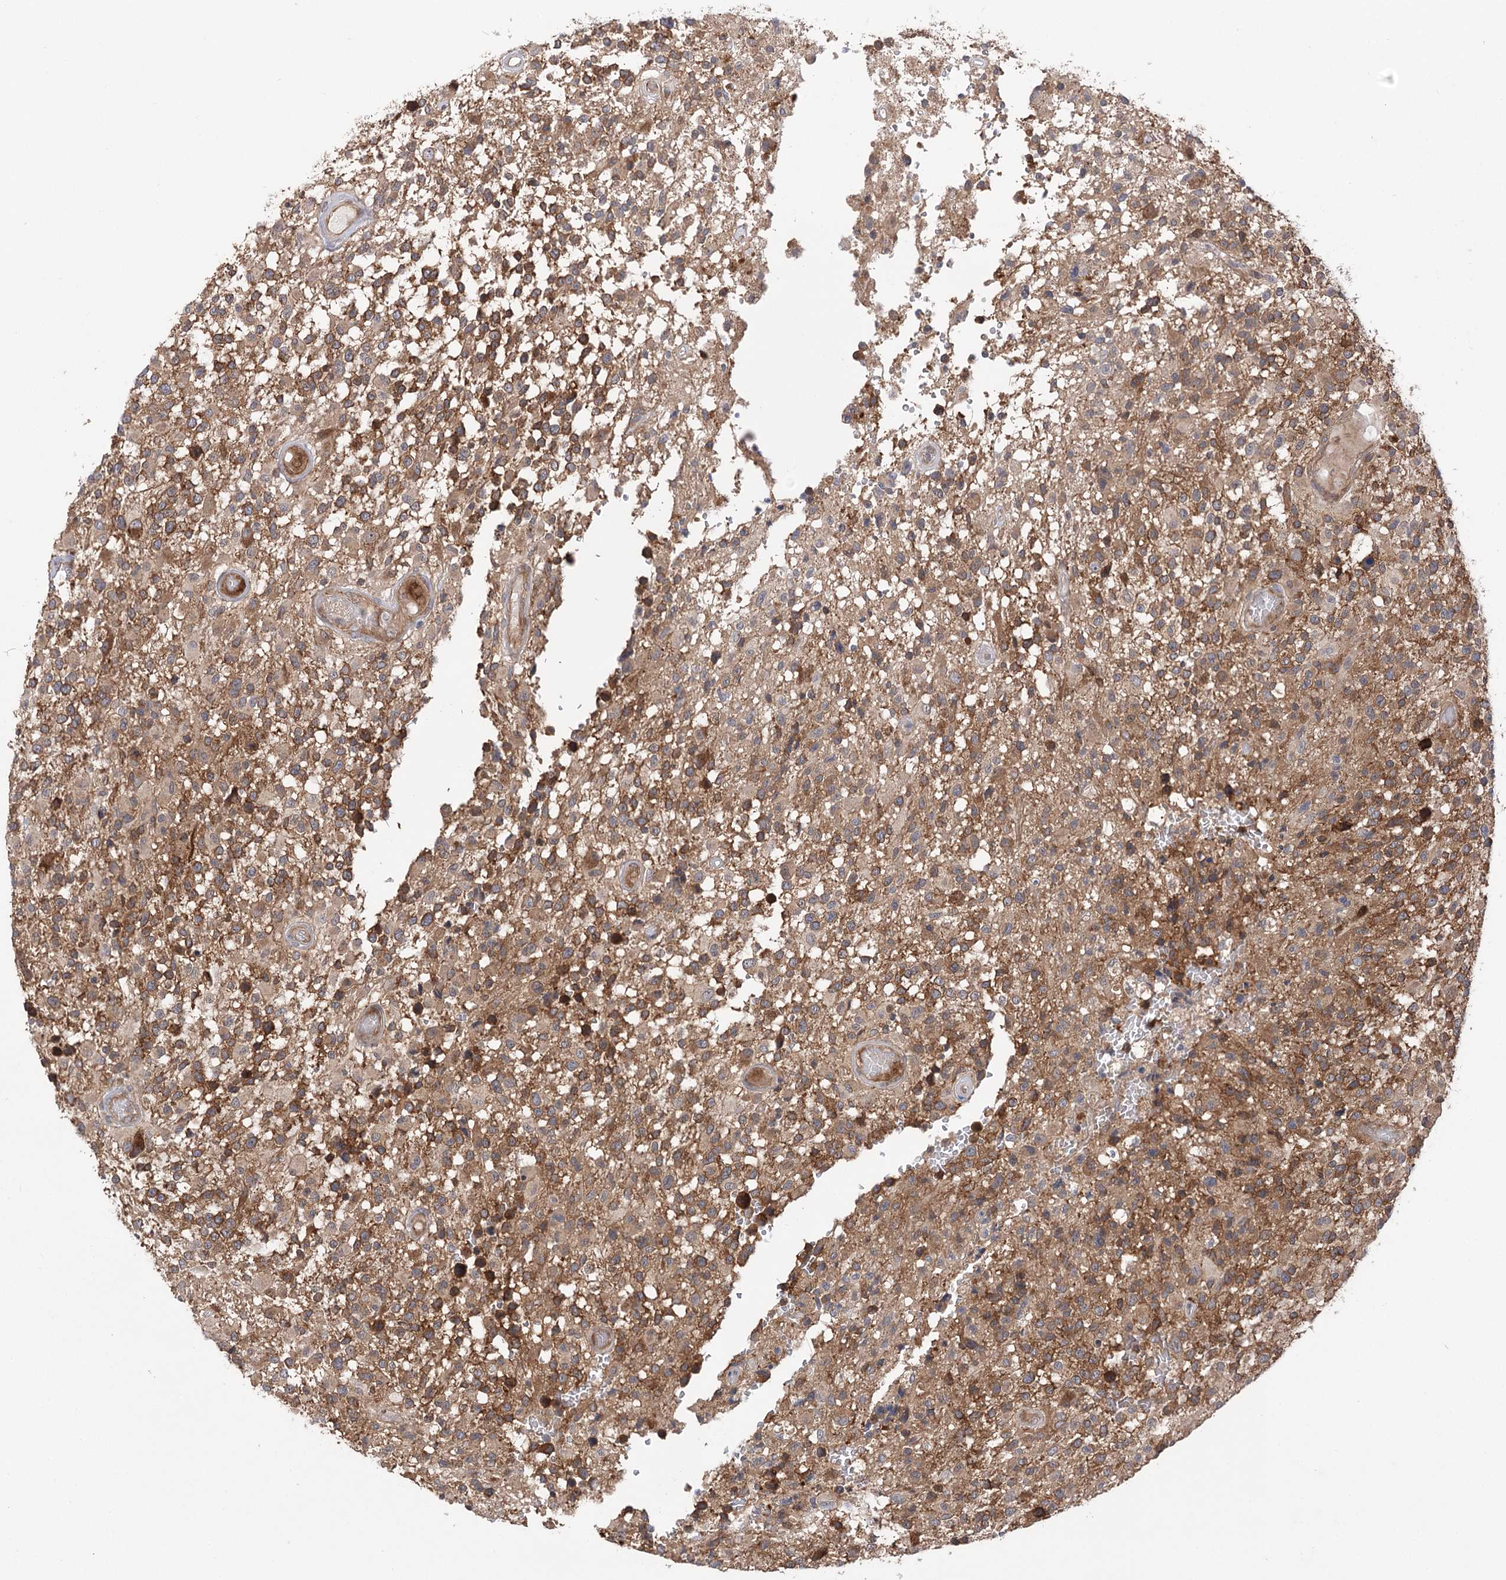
{"staining": {"intensity": "moderate", "quantity": ">75%", "location": "cytoplasmic/membranous"}, "tissue": "glioma", "cell_type": "Tumor cells", "image_type": "cancer", "snomed": [{"axis": "morphology", "description": "Glioma, malignant, High grade"}, {"axis": "morphology", "description": "Glioblastoma, NOS"}, {"axis": "topography", "description": "Brain"}], "caption": "A high-resolution micrograph shows IHC staining of glioma, which demonstrates moderate cytoplasmic/membranous expression in approximately >75% of tumor cells. (DAB (3,3'-diaminobenzidine) IHC with brightfield microscopy, high magnification).", "gene": "VPS37B", "patient": {"sex": "male", "age": 60}}